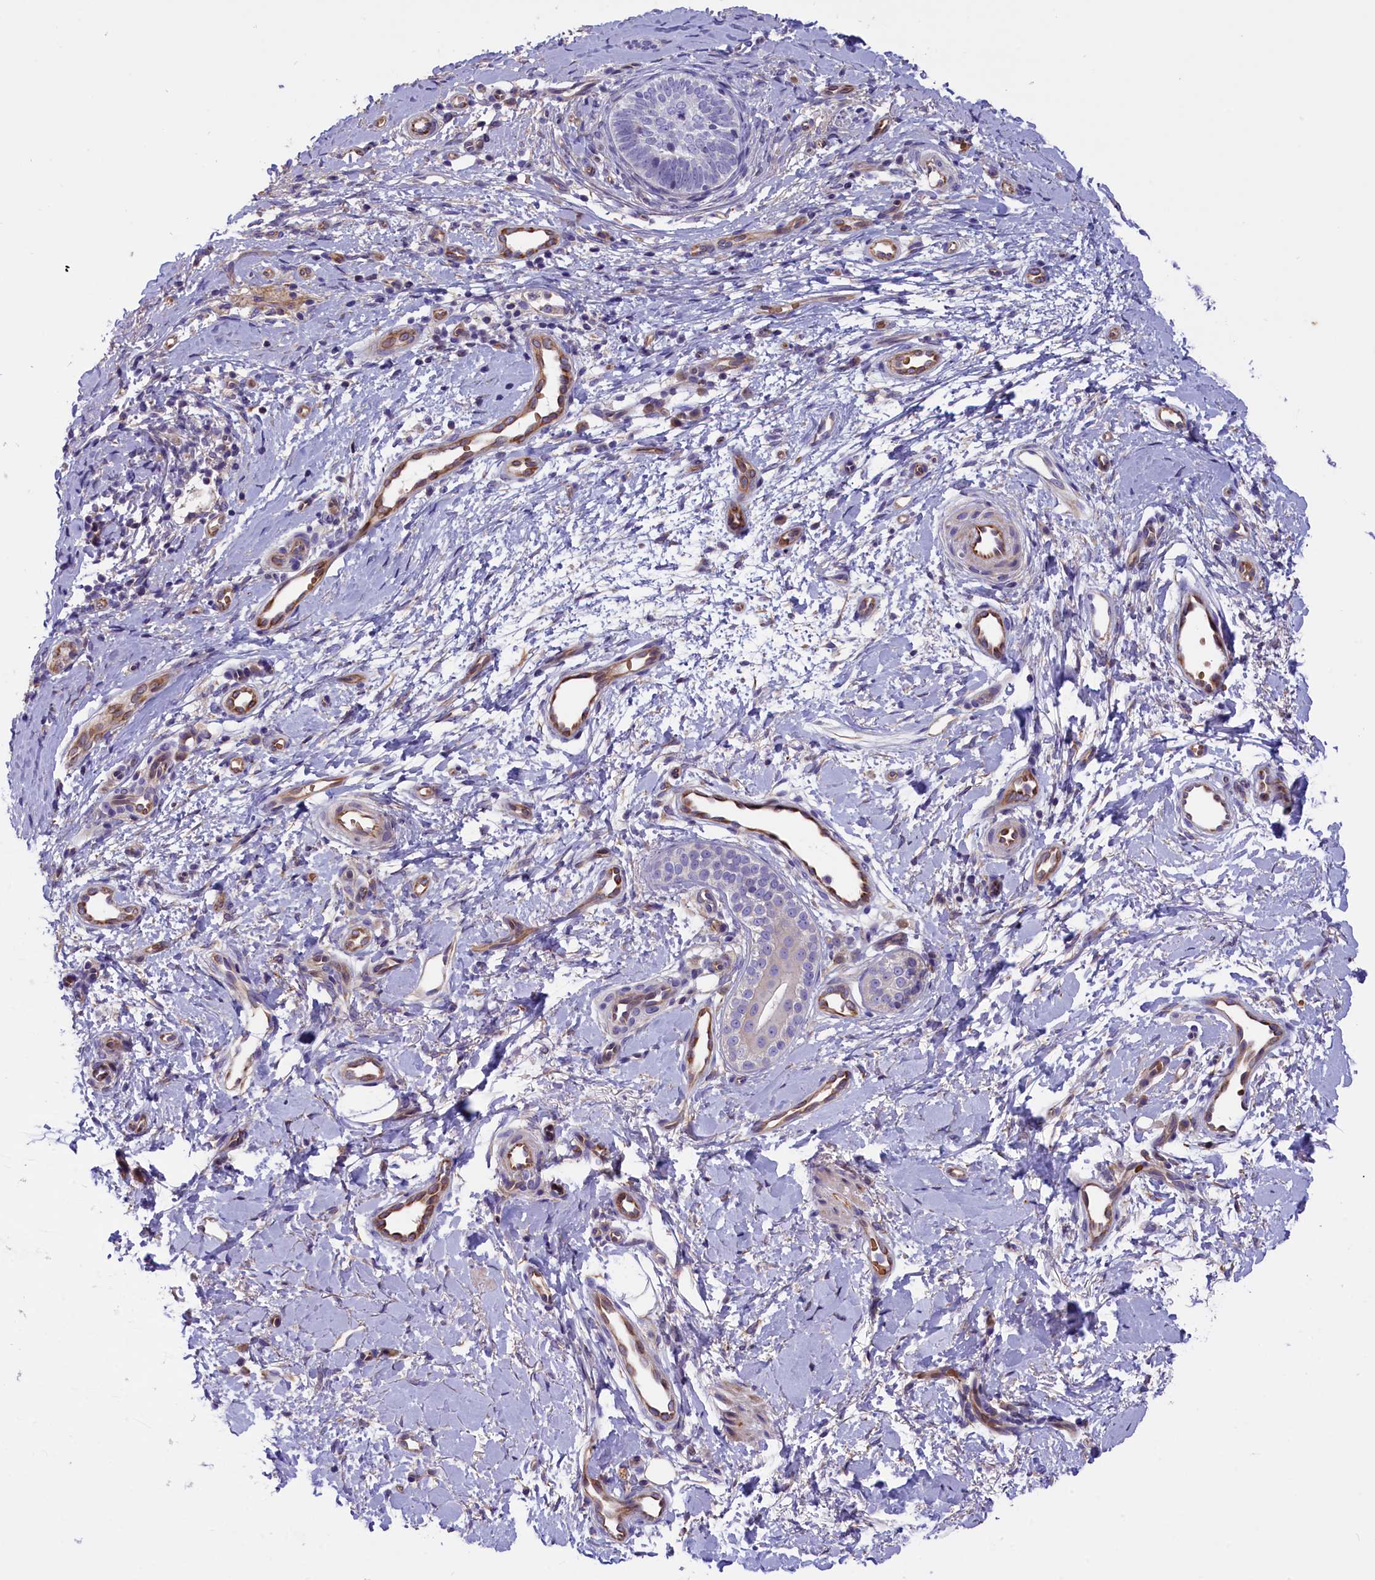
{"staining": {"intensity": "negative", "quantity": "none", "location": "none"}, "tissue": "skin cancer", "cell_type": "Tumor cells", "image_type": "cancer", "snomed": [{"axis": "morphology", "description": "Basal cell carcinoma"}, {"axis": "topography", "description": "Skin"}], "caption": "The photomicrograph shows no significant staining in tumor cells of skin cancer (basal cell carcinoma).", "gene": "CCDC32", "patient": {"sex": "female", "age": 81}}